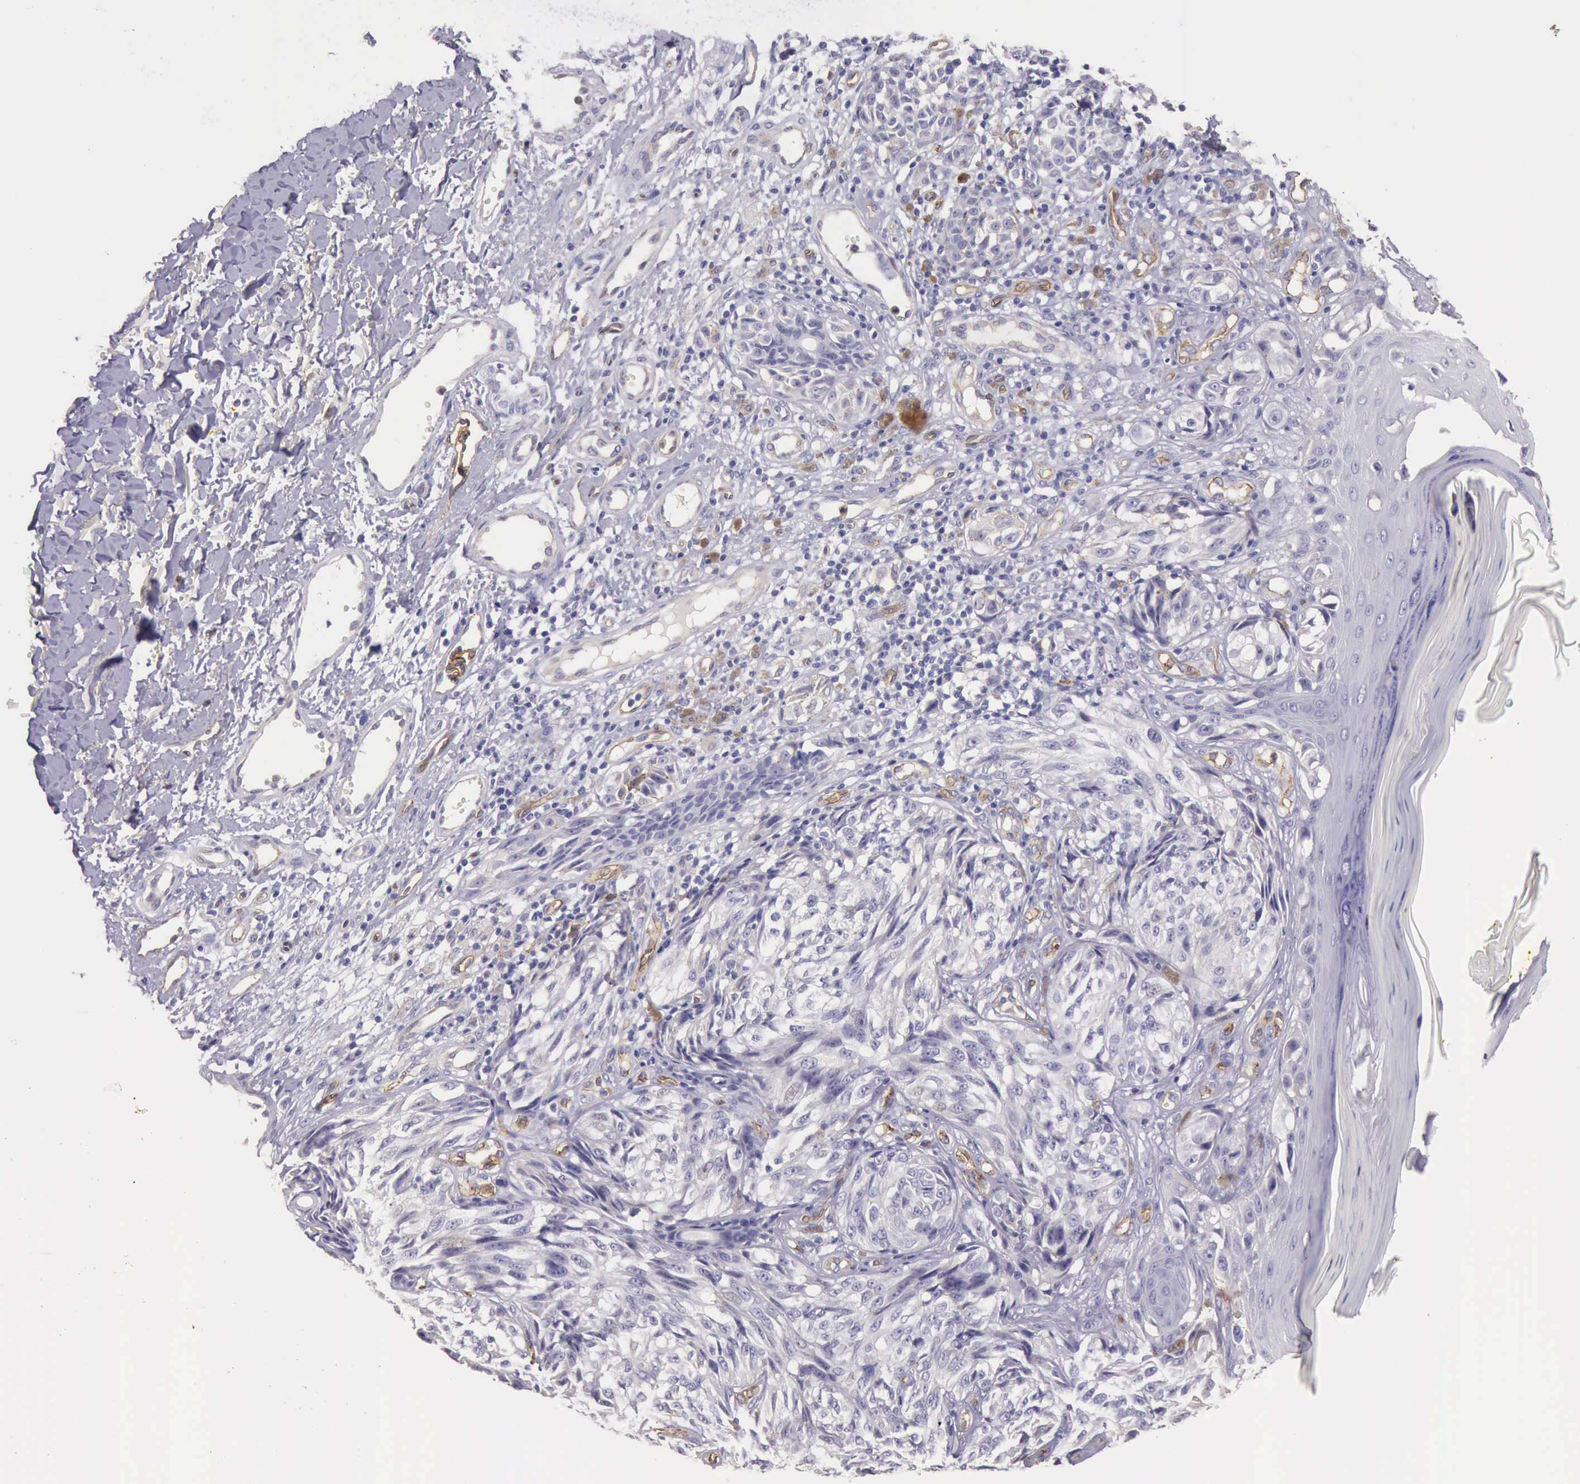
{"staining": {"intensity": "negative", "quantity": "none", "location": "none"}, "tissue": "melanoma", "cell_type": "Tumor cells", "image_type": "cancer", "snomed": [{"axis": "morphology", "description": "Malignant melanoma, NOS"}, {"axis": "topography", "description": "Skin"}], "caption": "A high-resolution histopathology image shows immunohistochemistry staining of melanoma, which shows no significant positivity in tumor cells.", "gene": "TCEANC", "patient": {"sex": "male", "age": 67}}